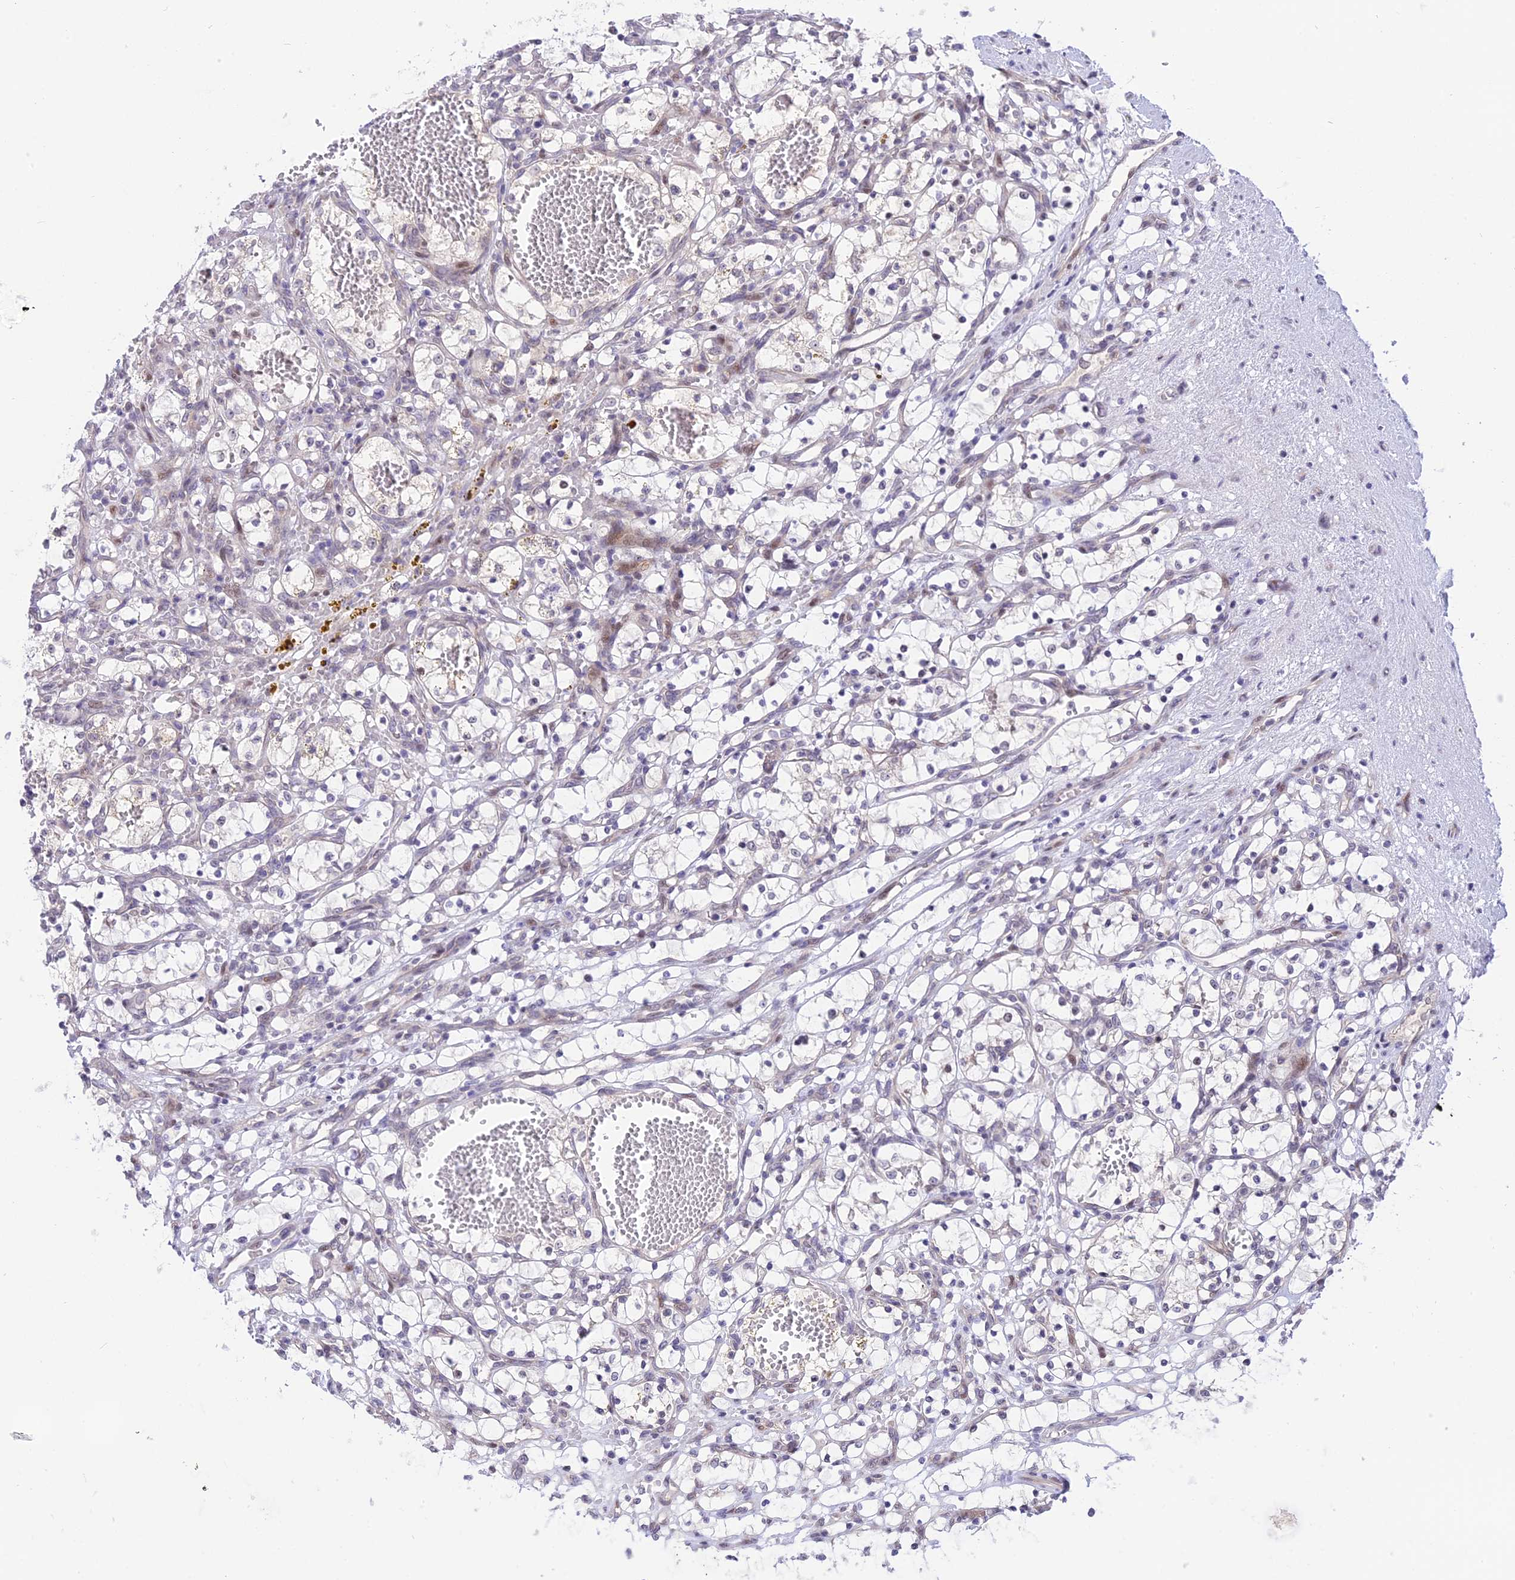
{"staining": {"intensity": "negative", "quantity": "none", "location": "none"}, "tissue": "renal cancer", "cell_type": "Tumor cells", "image_type": "cancer", "snomed": [{"axis": "morphology", "description": "Adenocarcinoma, NOS"}, {"axis": "topography", "description": "Kidney"}], "caption": "Human renal cancer (adenocarcinoma) stained for a protein using immunohistochemistry reveals no positivity in tumor cells.", "gene": "ZNF837", "patient": {"sex": "female", "age": 69}}